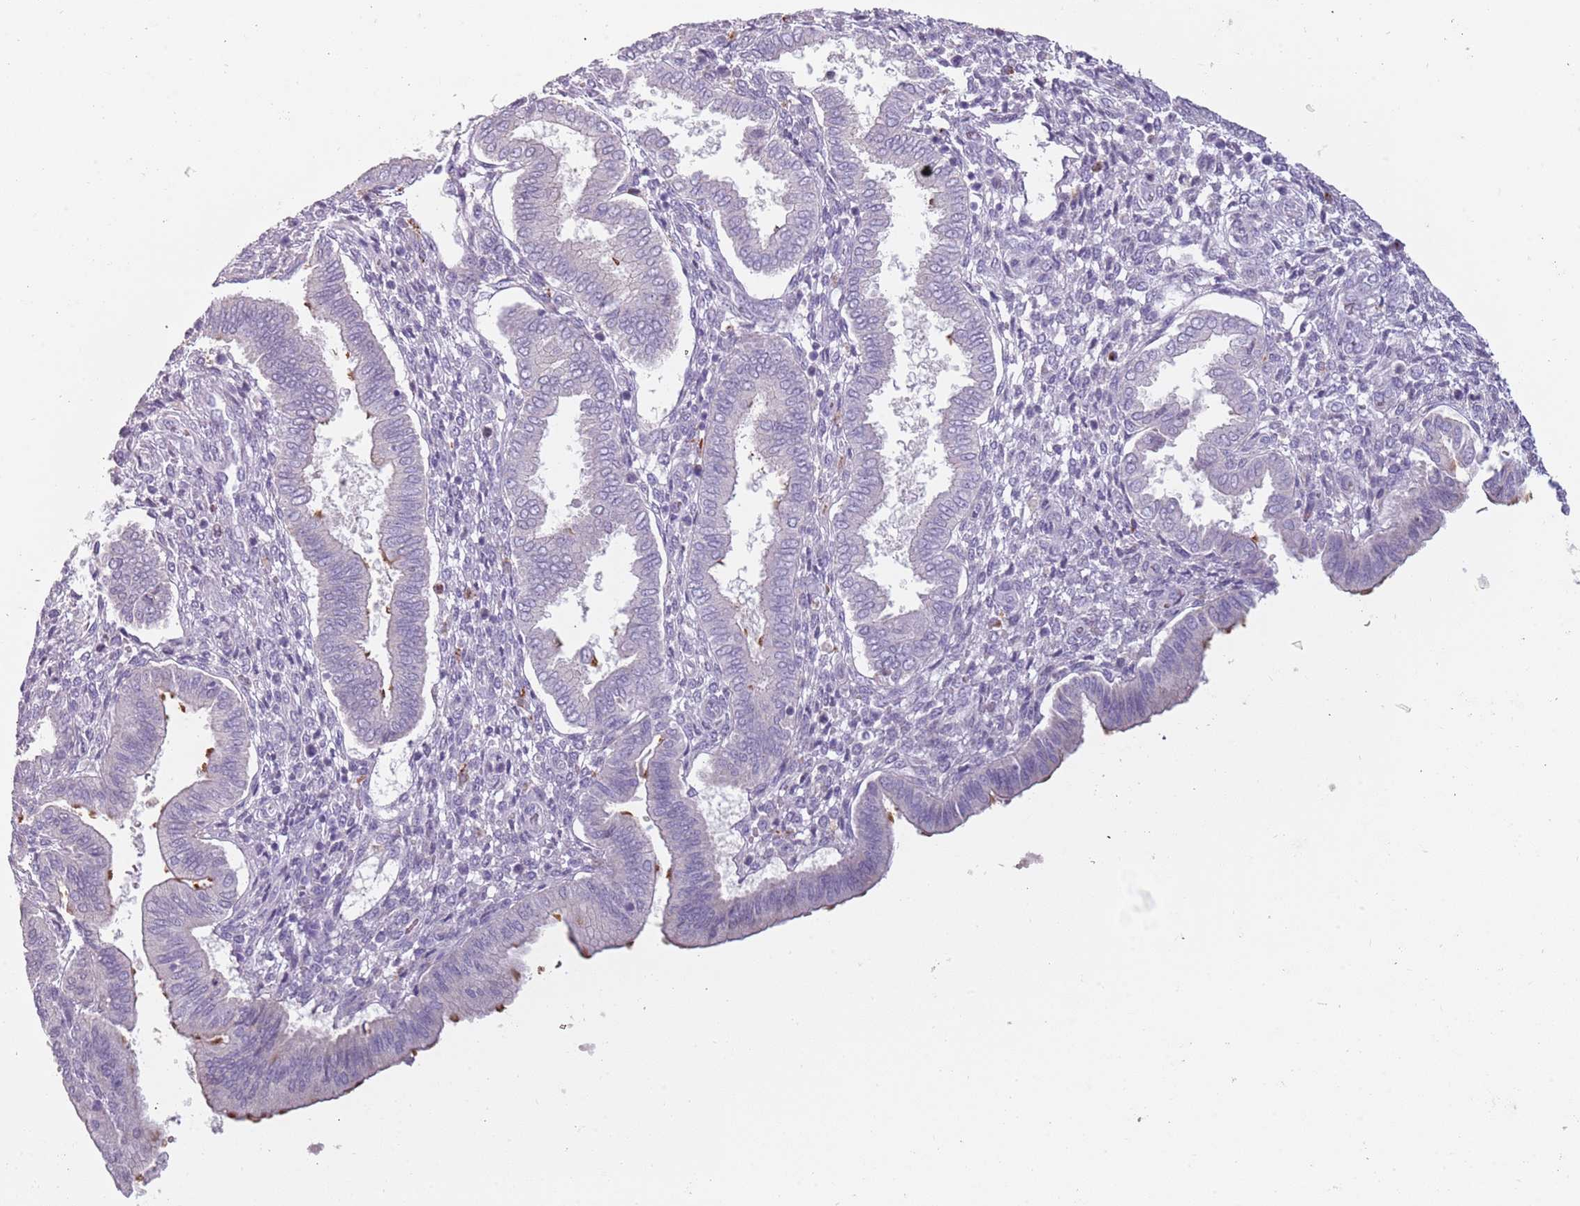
{"staining": {"intensity": "negative", "quantity": "none", "location": "none"}, "tissue": "endometrium", "cell_type": "Cells in endometrial stroma", "image_type": "normal", "snomed": [{"axis": "morphology", "description": "Normal tissue, NOS"}, {"axis": "topography", "description": "Endometrium"}], "caption": "IHC image of normal endometrium stained for a protein (brown), which shows no expression in cells in endometrial stroma. (Stains: DAB IHC with hematoxylin counter stain, Microscopy: brightfield microscopy at high magnification).", "gene": "NWD2", "patient": {"sex": "female", "age": 24}}